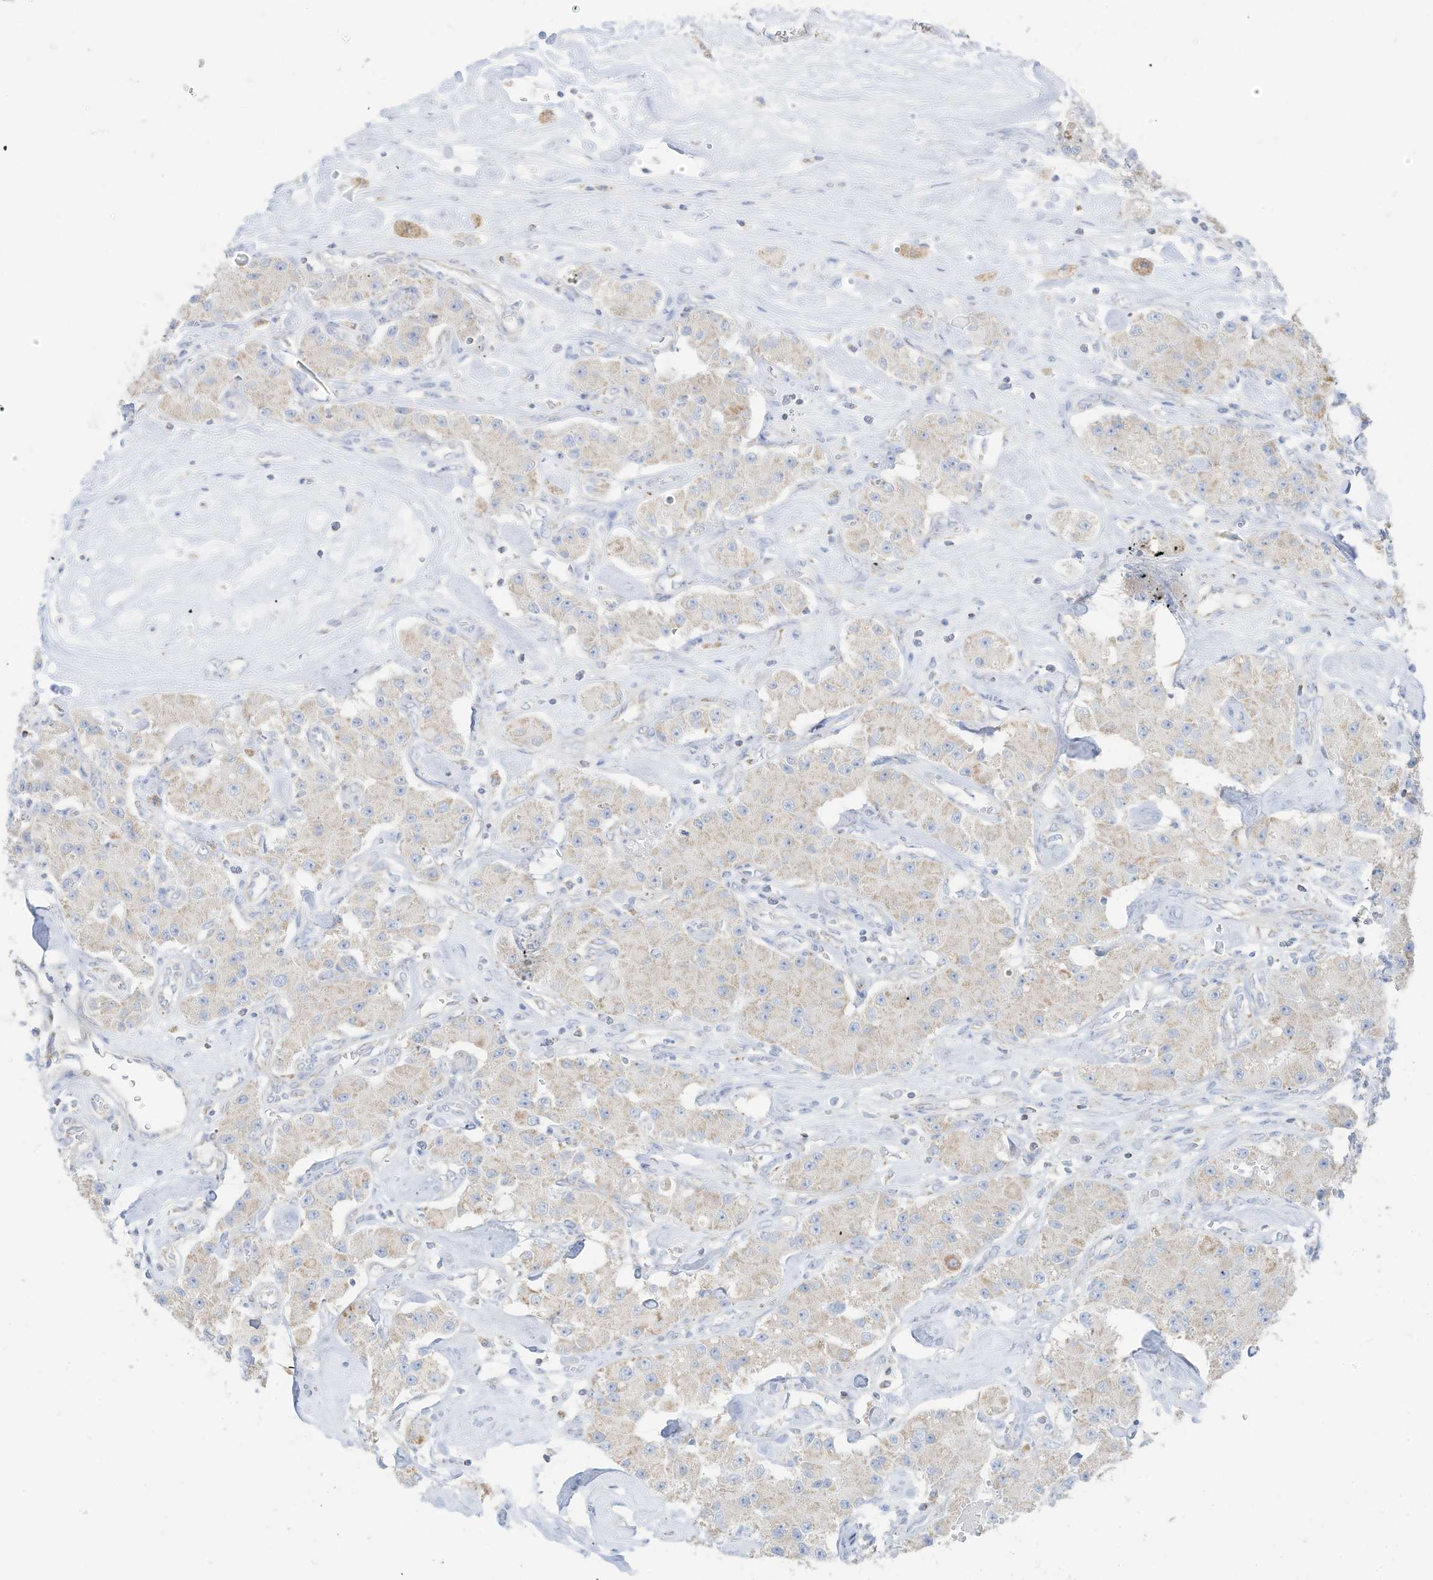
{"staining": {"intensity": "weak", "quantity": "<25%", "location": "cytoplasmic/membranous"}, "tissue": "carcinoid", "cell_type": "Tumor cells", "image_type": "cancer", "snomed": [{"axis": "morphology", "description": "Carcinoid, malignant, NOS"}, {"axis": "topography", "description": "Pancreas"}], "caption": "Immunohistochemistry (IHC) of carcinoid (malignant) displays no expression in tumor cells.", "gene": "ETHE1", "patient": {"sex": "male", "age": 41}}